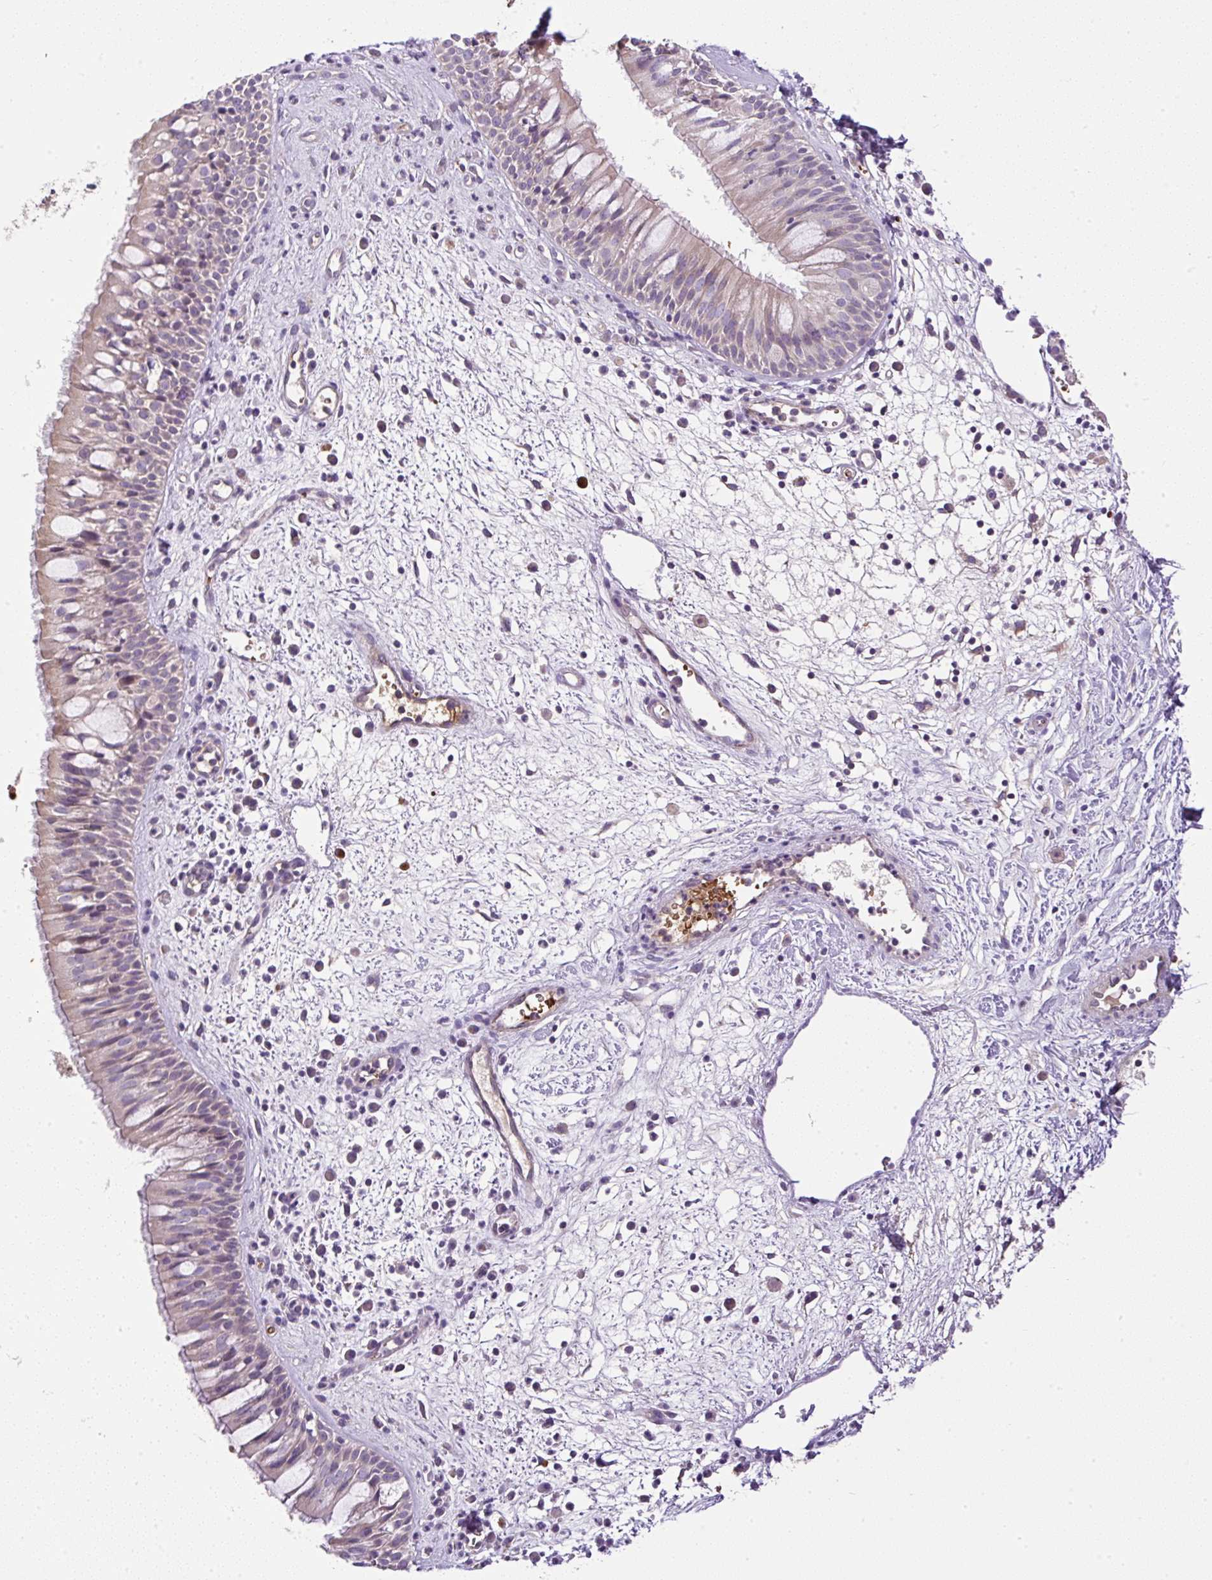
{"staining": {"intensity": "weak", "quantity": "<25%", "location": "cytoplasmic/membranous"}, "tissue": "nasopharynx", "cell_type": "Respiratory epithelial cells", "image_type": "normal", "snomed": [{"axis": "morphology", "description": "Normal tissue, NOS"}, {"axis": "topography", "description": "Nasopharynx"}], "caption": "This photomicrograph is of benign nasopharynx stained with immunohistochemistry (IHC) to label a protein in brown with the nuclei are counter-stained blue. There is no positivity in respiratory epithelial cells.", "gene": "CXCL13", "patient": {"sex": "male", "age": 65}}